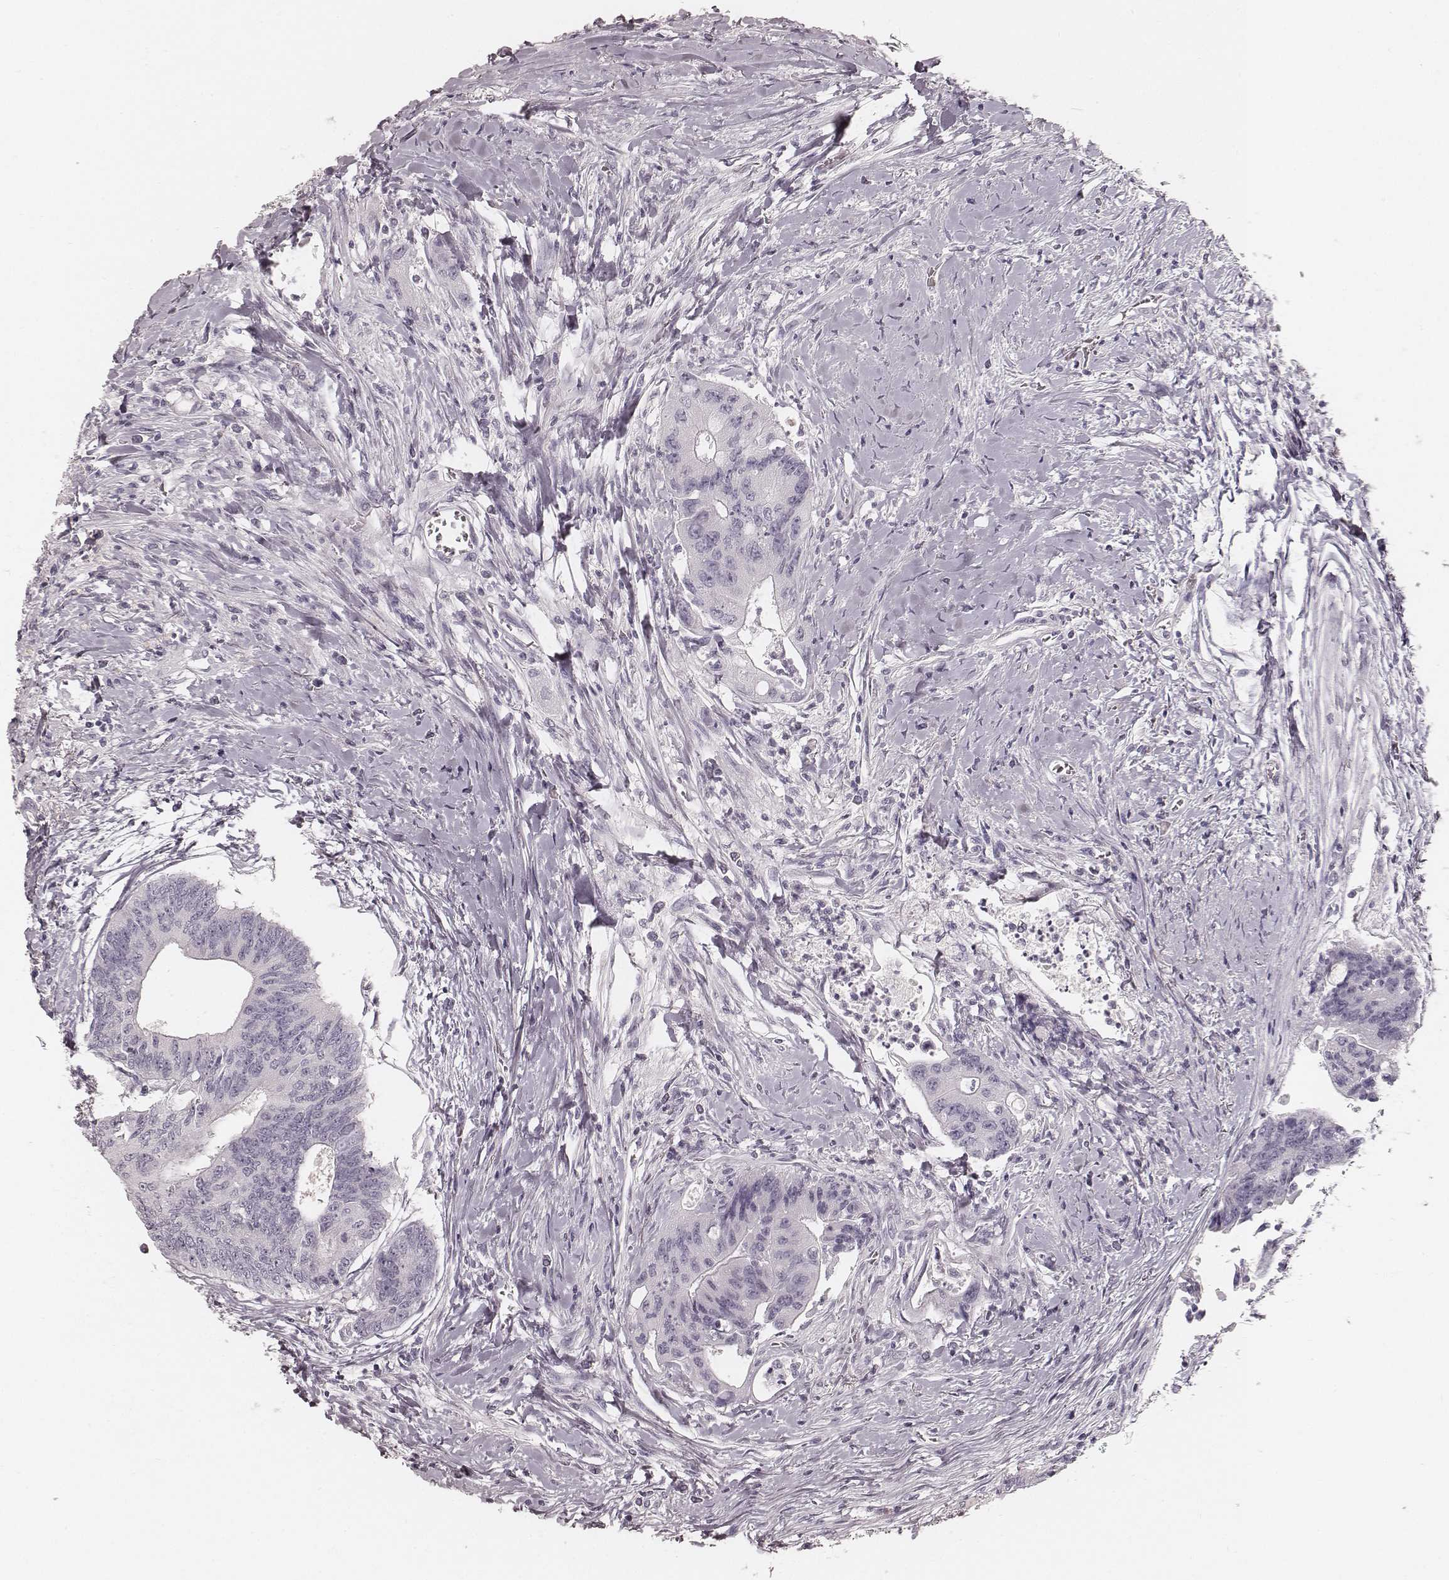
{"staining": {"intensity": "negative", "quantity": "none", "location": "none"}, "tissue": "colorectal cancer", "cell_type": "Tumor cells", "image_type": "cancer", "snomed": [{"axis": "morphology", "description": "Adenocarcinoma, NOS"}, {"axis": "topography", "description": "Rectum"}], "caption": "This is an immunohistochemistry (IHC) photomicrograph of colorectal cancer (adenocarcinoma). There is no positivity in tumor cells.", "gene": "KRT26", "patient": {"sex": "male", "age": 59}}